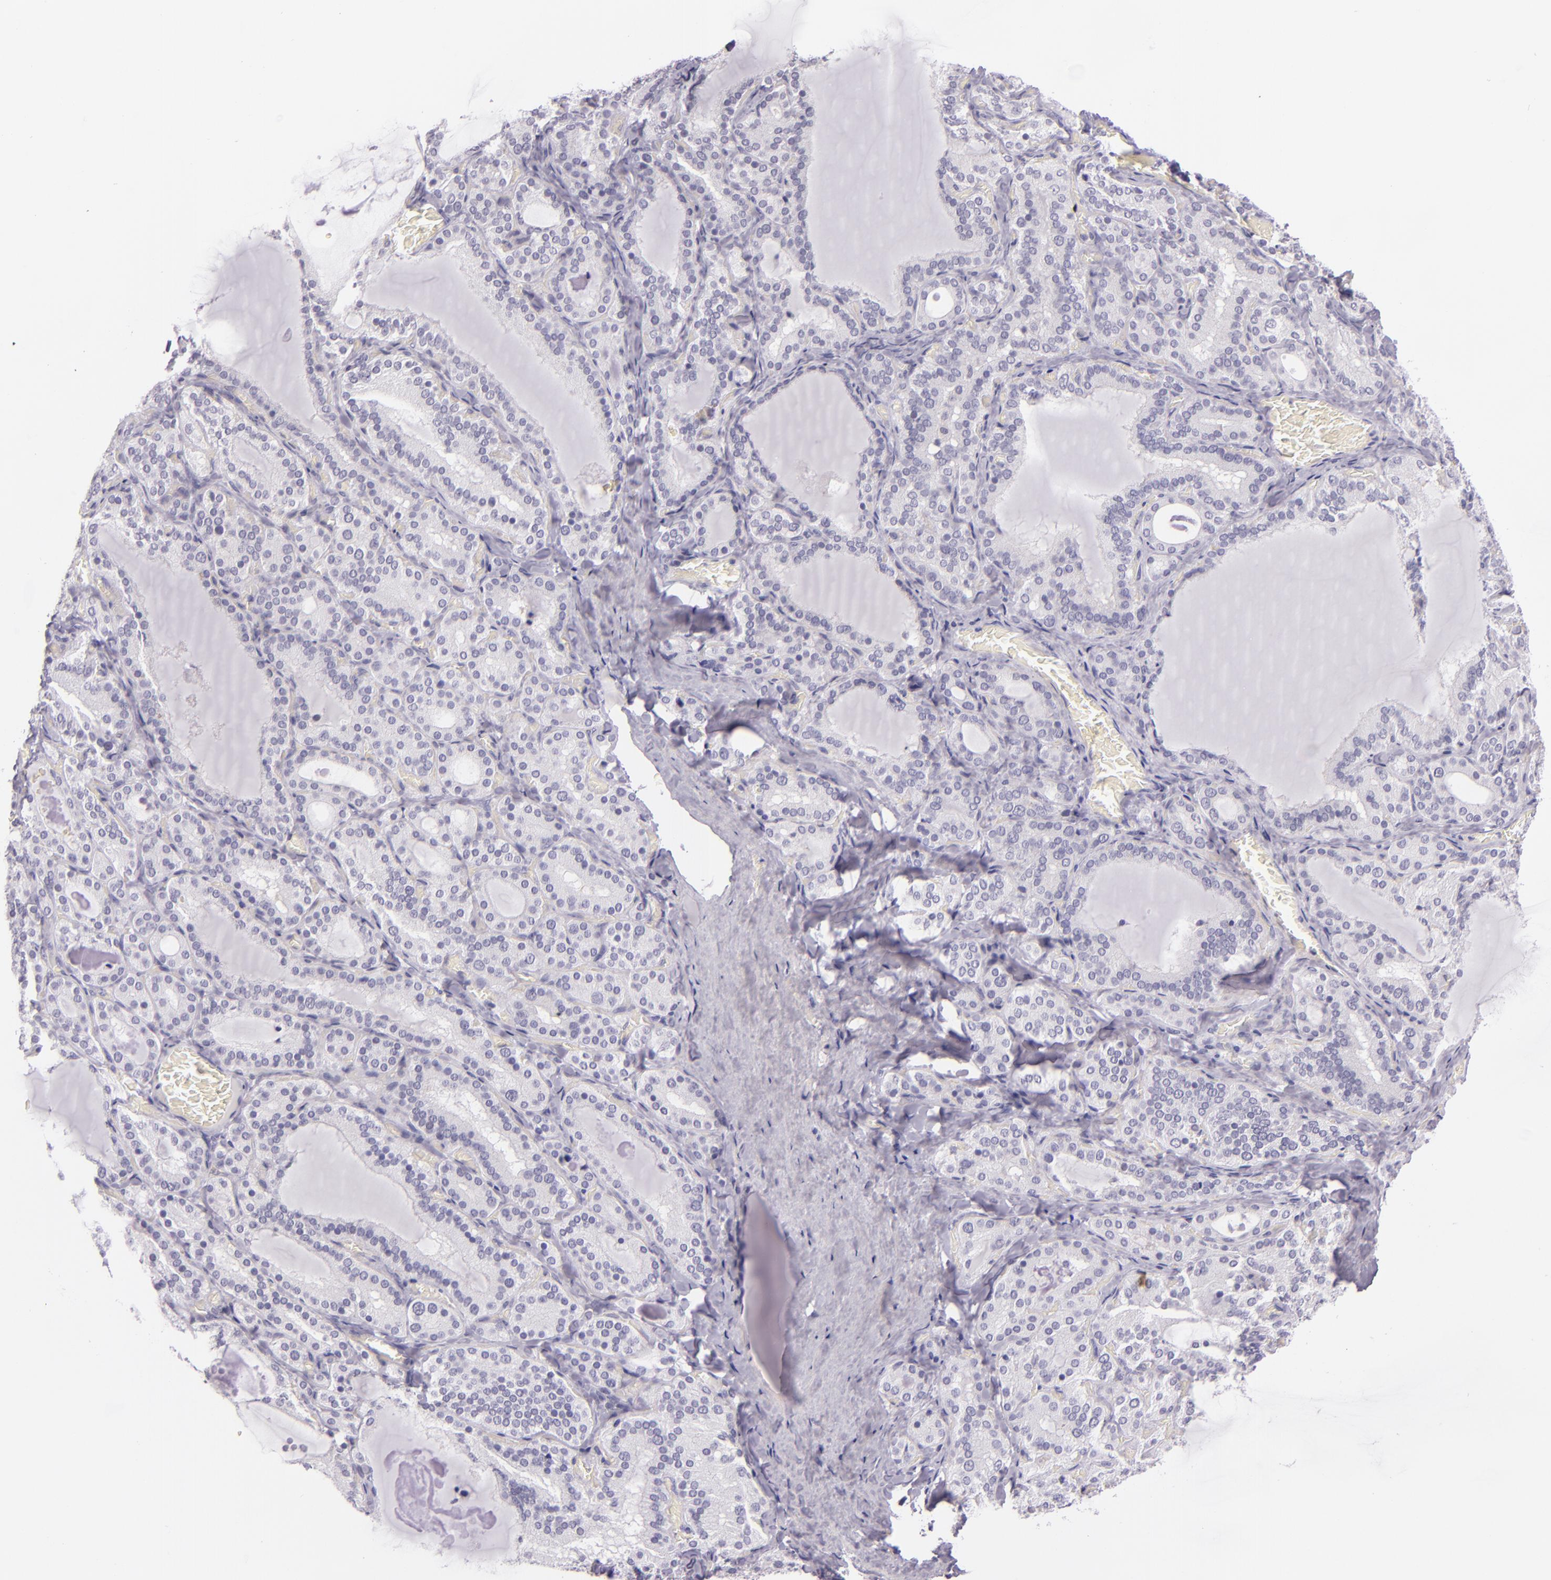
{"staining": {"intensity": "negative", "quantity": "none", "location": "none"}, "tissue": "thyroid gland", "cell_type": "Glandular cells", "image_type": "normal", "snomed": [{"axis": "morphology", "description": "Normal tissue, NOS"}, {"axis": "topography", "description": "Thyroid gland"}], "caption": "Micrograph shows no significant protein staining in glandular cells of normal thyroid gland.", "gene": "HSP90AA1", "patient": {"sex": "female", "age": 33}}